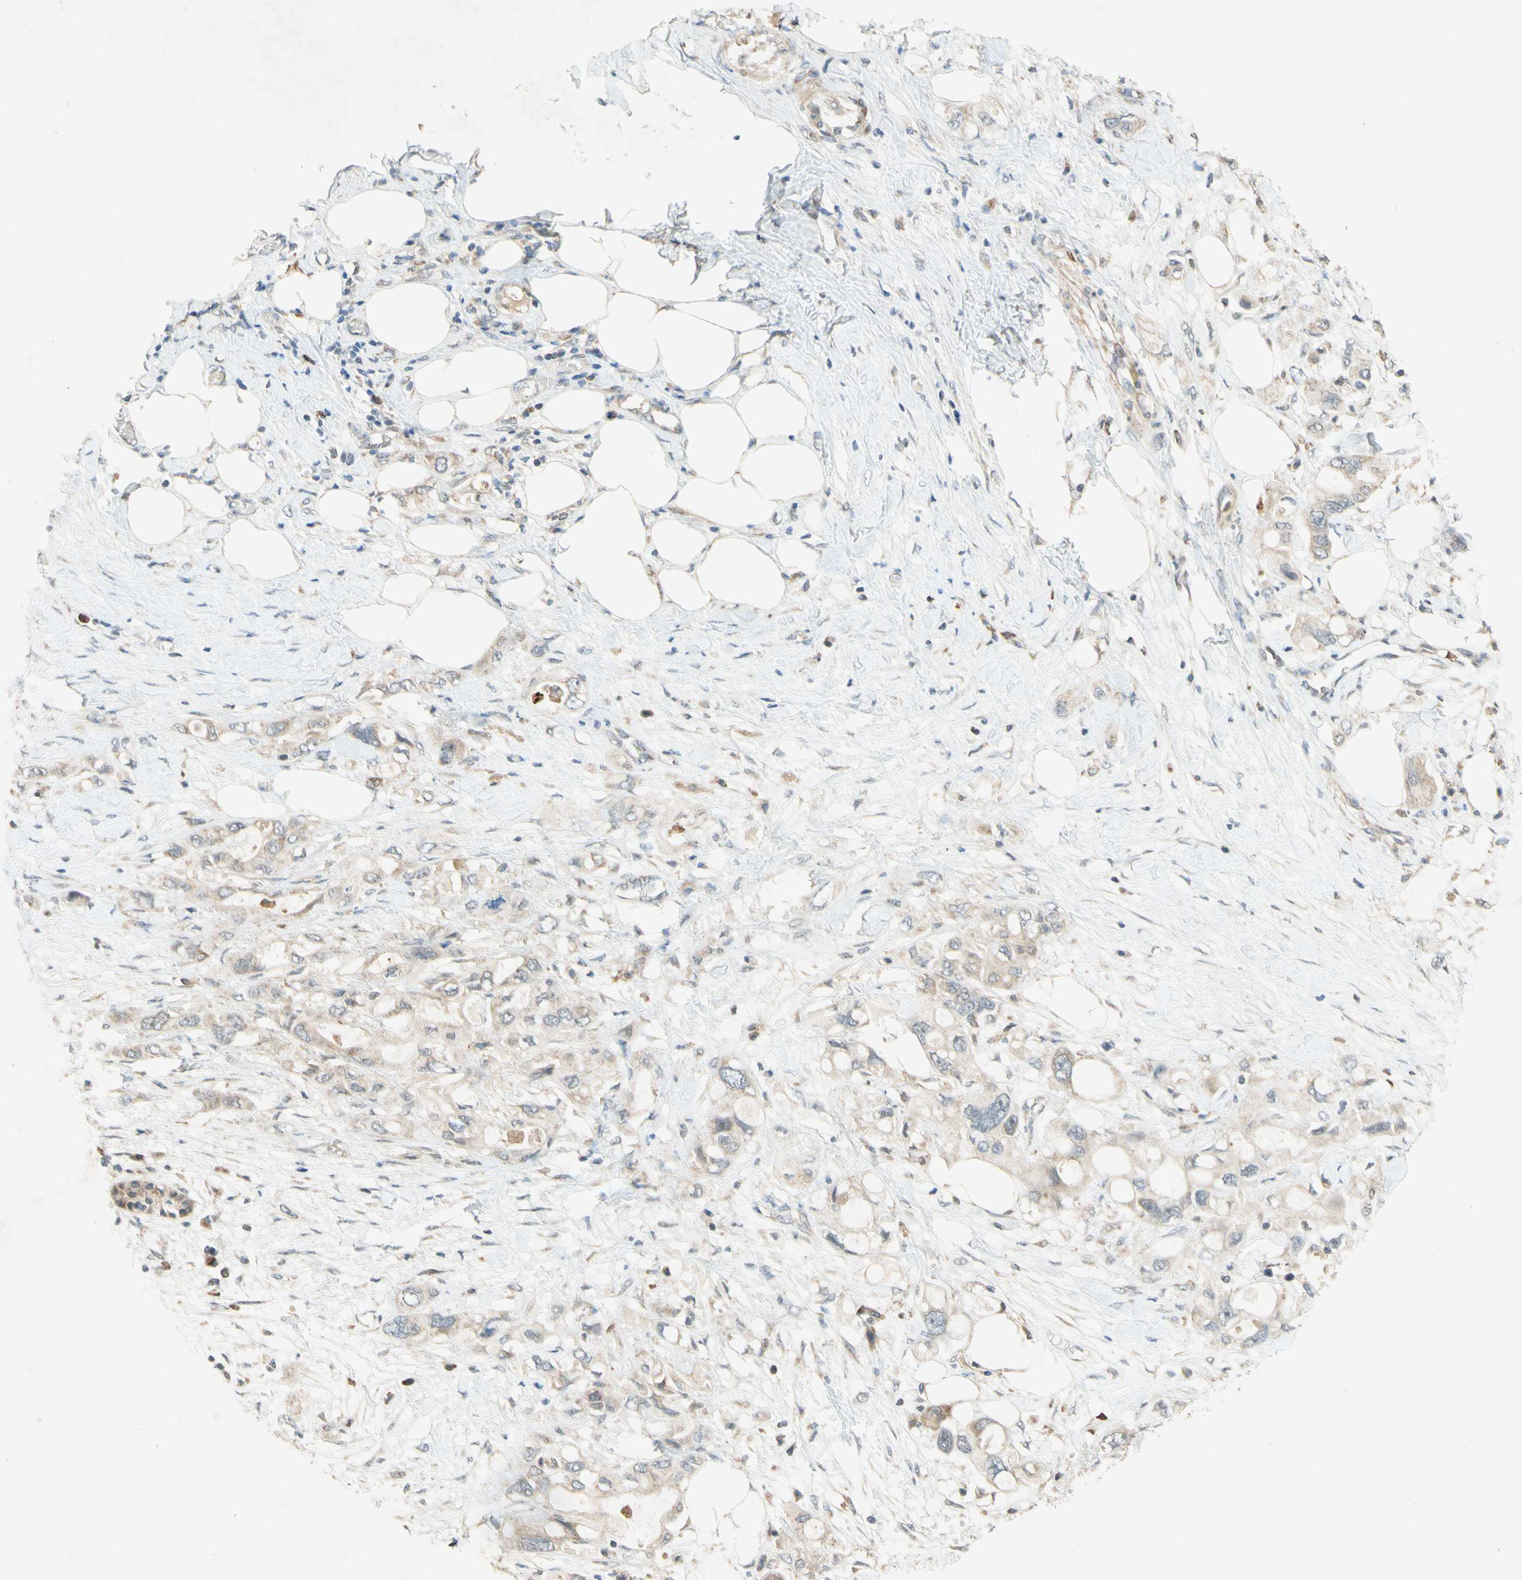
{"staining": {"intensity": "weak", "quantity": "25%-75%", "location": "cytoplasmic/membranous"}, "tissue": "pancreatic cancer", "cell_type": "Tumor cells", "image_type": "cancer", "snomed": [{"axis": "morphology", "description": "Adenocarcinoma, NOS"}, {"axis": "topography", "description": "Pancreas"}], "caption": "Weak cytoplasmic/membranous expression is seen in about 25%-75% of tumor cells in pancreatic cancer. The staining was performed using DAB (3,3'-diaminobenzidine) to visualize the protein expression in brown, while the nuclei were stained in blue with hematoxylin (Magnification: 20x).", "gene": "GATA1", "patient": {"sex": "female", "age": 56}}